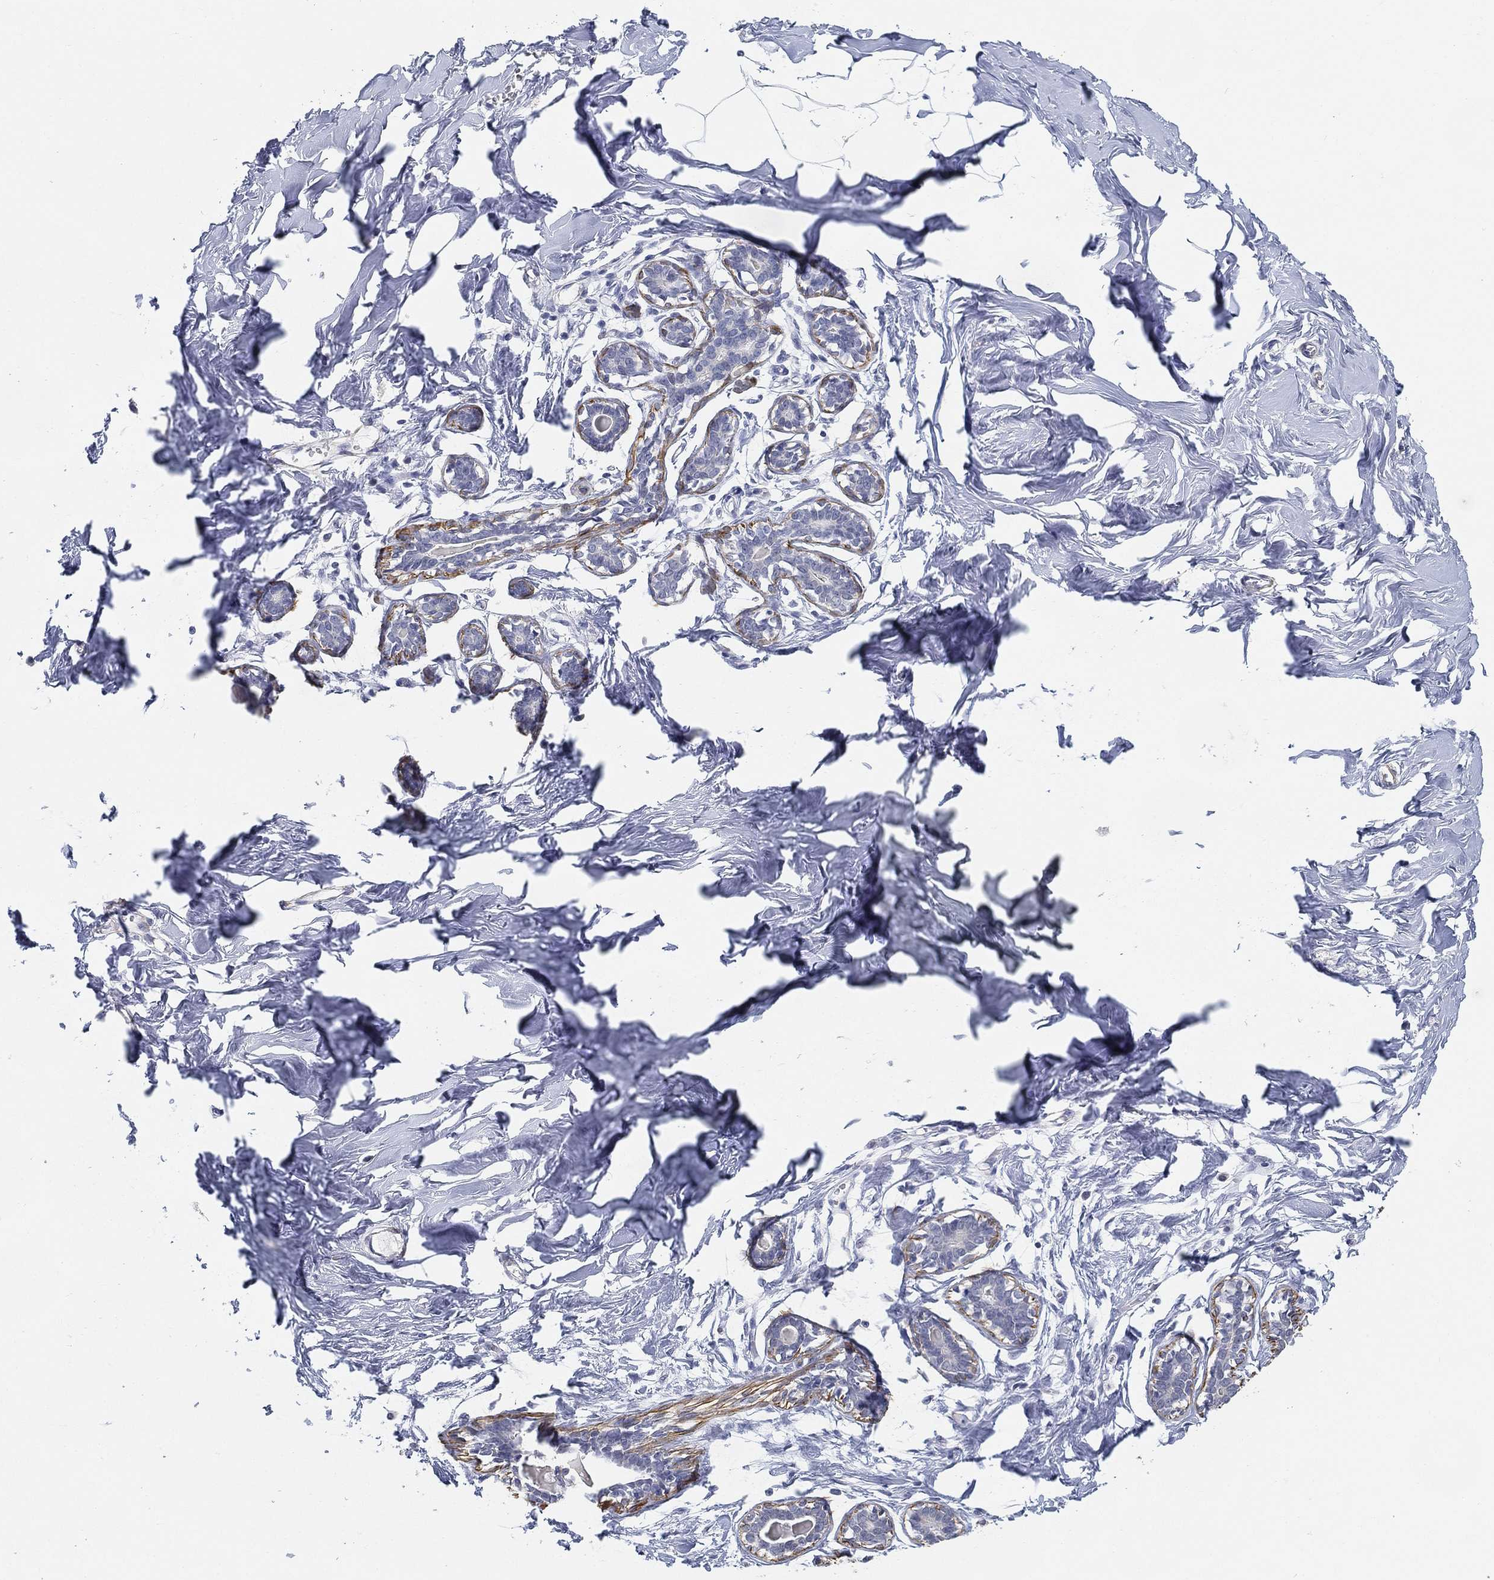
{"staining": {"intensity": "negative", "quantity": "none", "location": "none"}, "tissue": "breast", "cell_type": "Adipocytes", "image_type": "normal", "snomed": [{"axis": "morphology", "description": "Normal tissue, NOS"}, {"axis": "morphology", "description": "Lobular carcinoma, in situ"}, {"axis": "topography", "description": "Breast"}], "caption": "DAB (3,3'-diaminobenzidine) immunohistochemical staining of normal human breast exhibits no significant positivity in adipocytes. (DAB (3,3'-diaminobenzidine) IHC with hematoxylin counter stain).", "gene": "GPR61", "patient": {"sex": "female", "age": 35}}